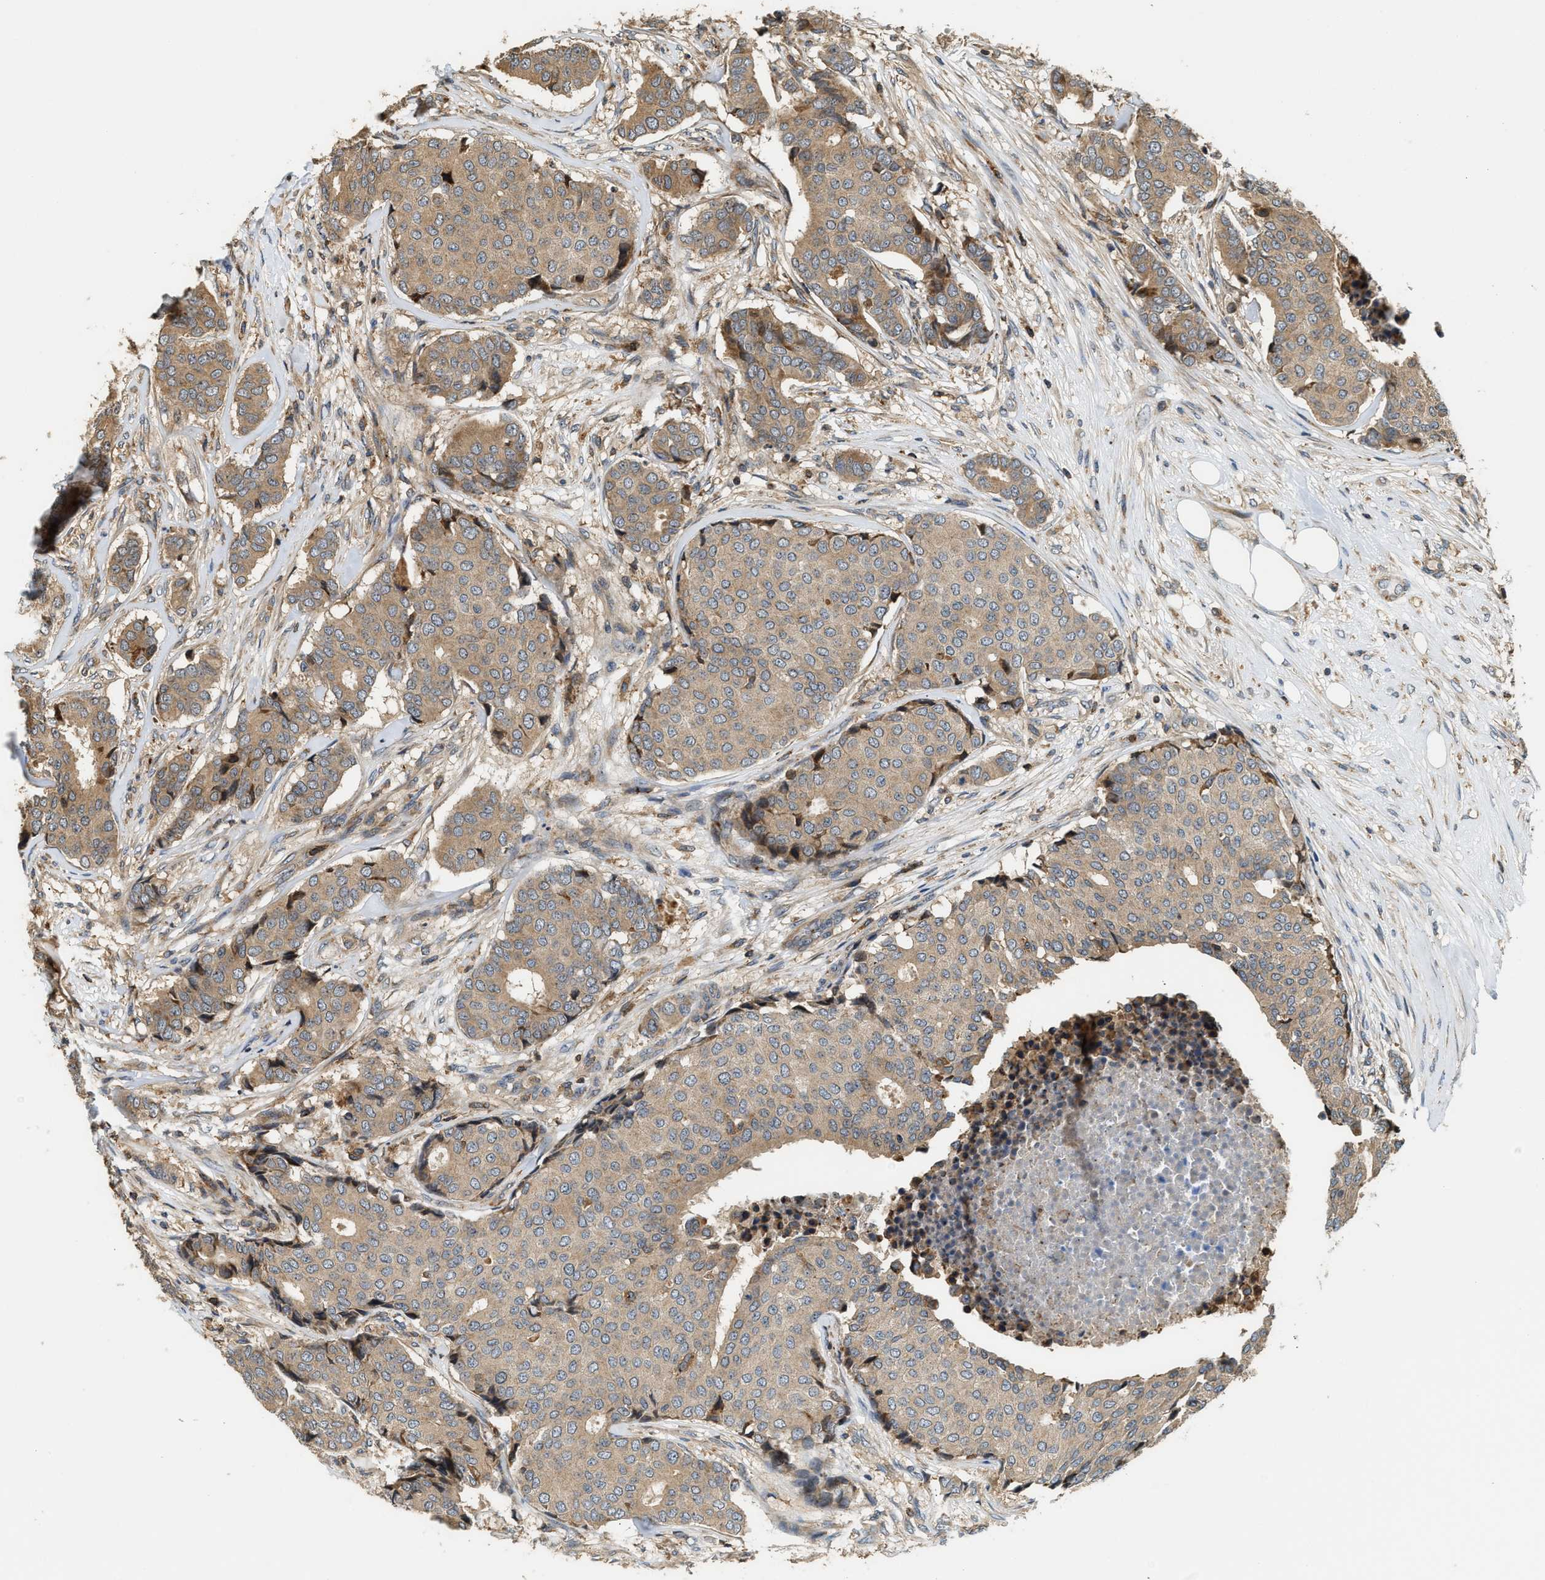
{"staining": {"intensity": "moderate", "quantity": ">75%", "location": "cytoplasmic/membranous"}, "tissue": "breast cancer", "cell_type": "Tumor cells", "image_type": "cancer", "snomed": [{"axis": "morphology", "description": "Duct carcinoma"}, {"axis": "topography", "description": "Breast"}], "caption": "Human breast cancer stained with a brown dye shows moderate cytoplasmic/membranous positive expression in about >75% of tumor cells.", "gene": "SNX5", "patient": {"sex": "female", "age": 75}}